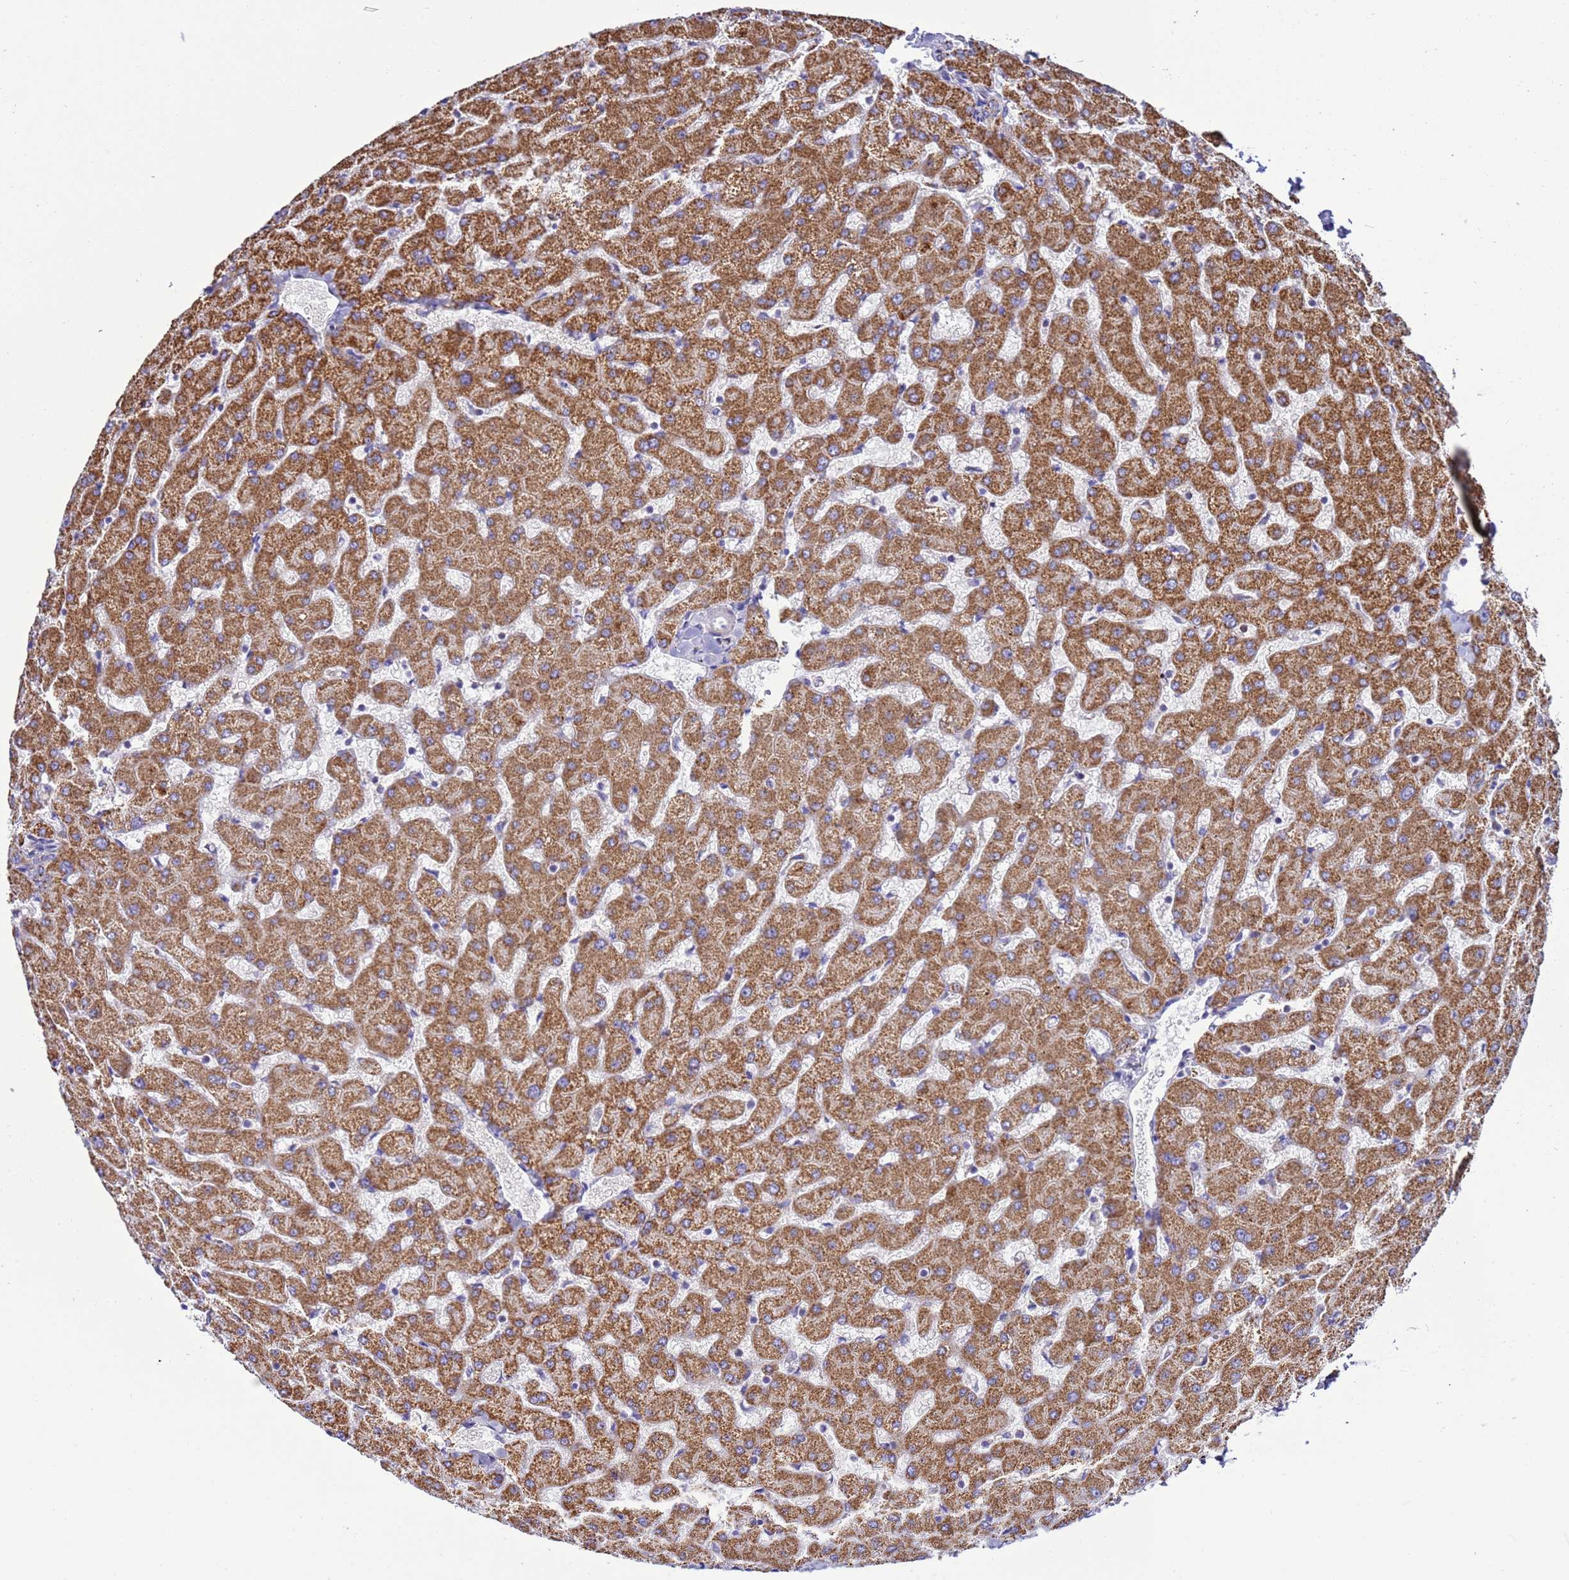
{"staining": {"intensity": "negative", "quantity": "none", "location": "none"}, "tissue": "liver", "cell_type": "Cholangiocytes", "image_type": "normal", "snomed": [{"axis": "morphology", "description": "Normal tissue, NOS"}, {"axis": "topography", "description": "Liver"}], "caption": "DAB (3,3'-diaminobenzidine) immunohistochemical staining of normal human liver shows no significant expression in cholangiocytes.", "gene": "RNF165", "patient": {"sex": "female", "age": 63}}